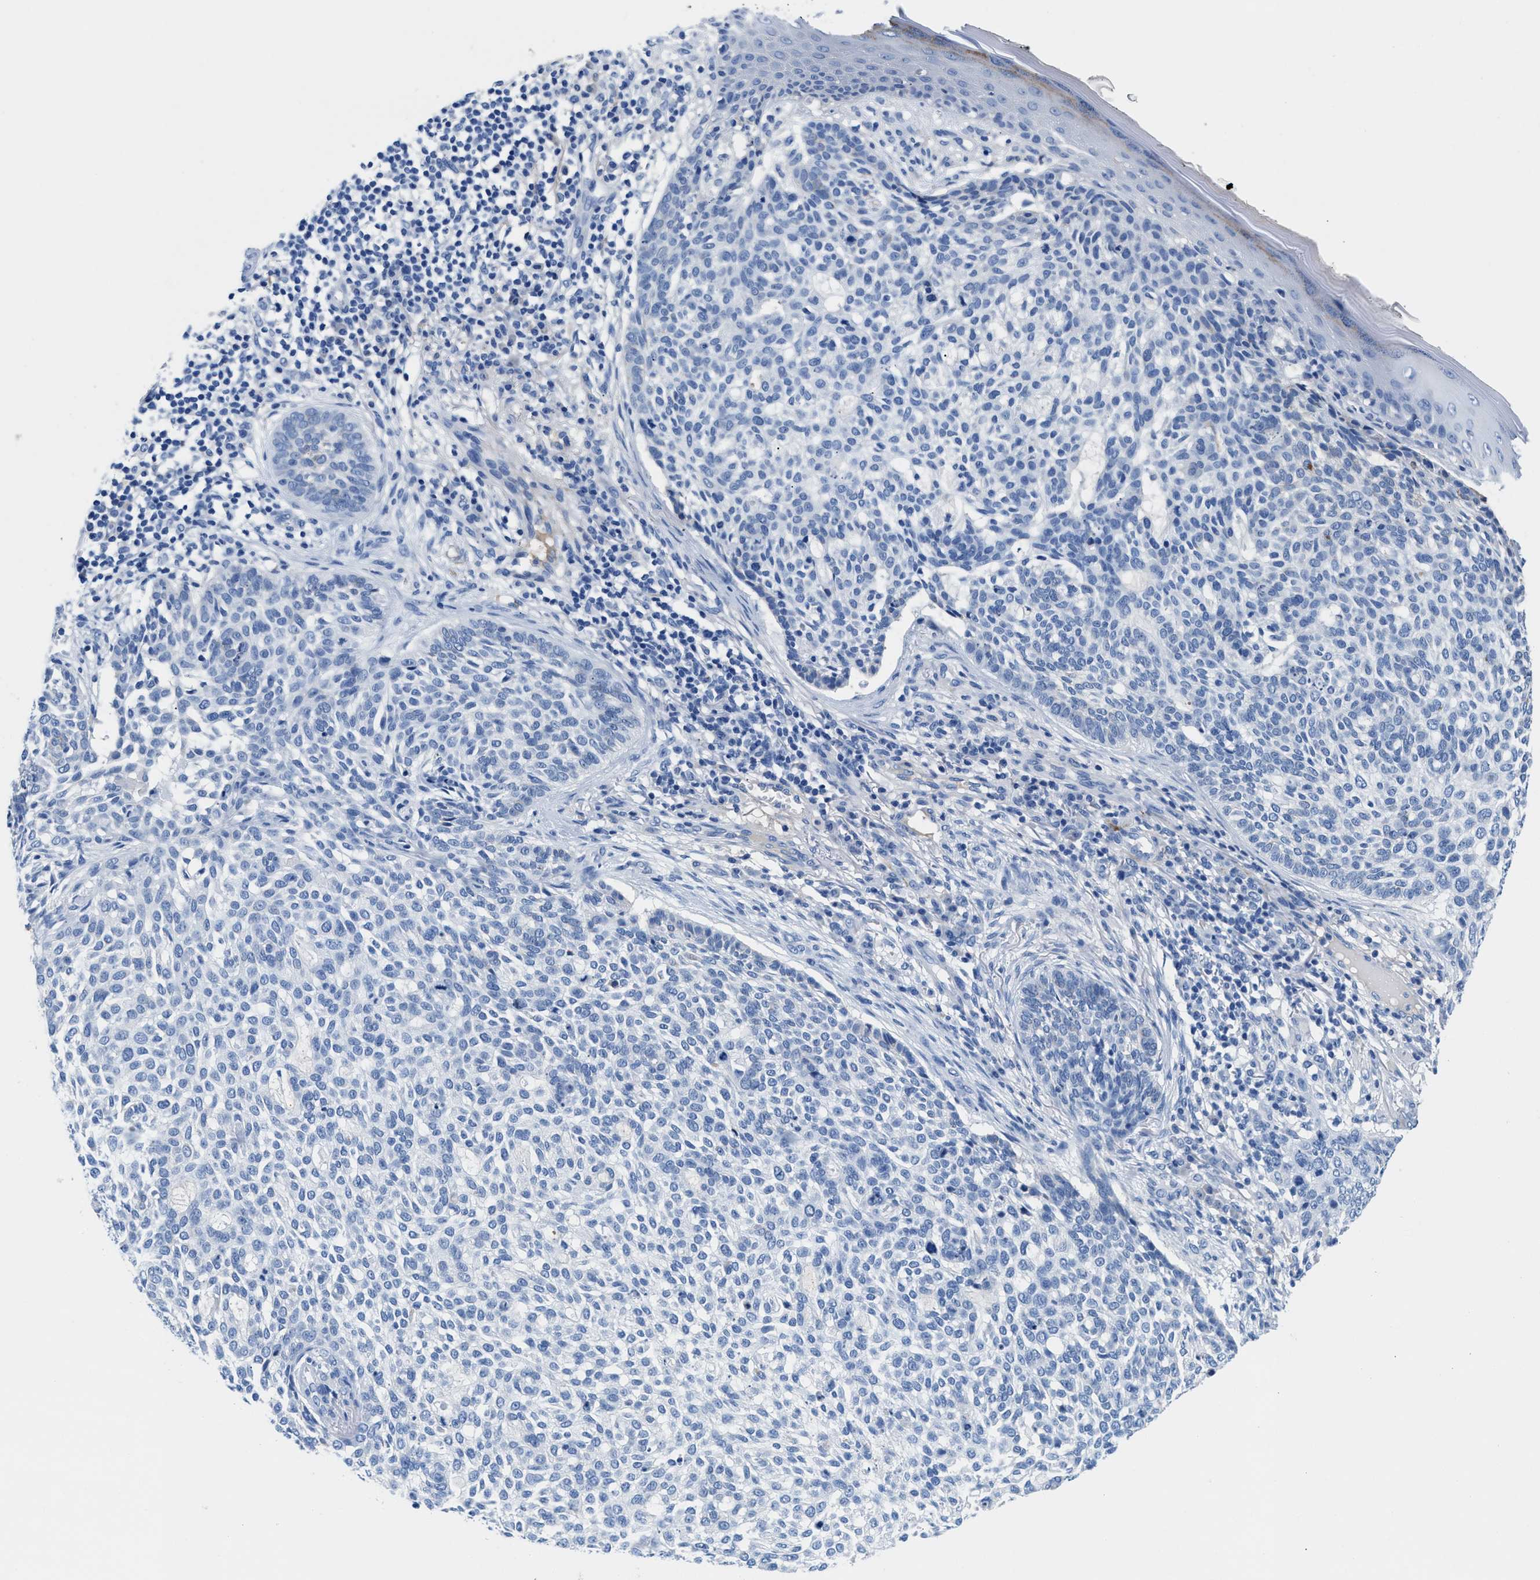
{"staining": {"intensity": "negative", "quantity": "none", "location": "none"}, "tissue": "skin cancer", "cell_type": "Tumor cells", "image_type": "cancer", "snomed": [{"axis": "morphology", "description": "Basal cell carcinoma"}, {"axis": "topography", "description": "Skin"}], "caption": "Immunohistochemical staining of human skin basal cell carcinoma displays no significant positivity in tumor cells.", "gene": "SLFN13", "patient": {"sex": "female", "age": 64}}